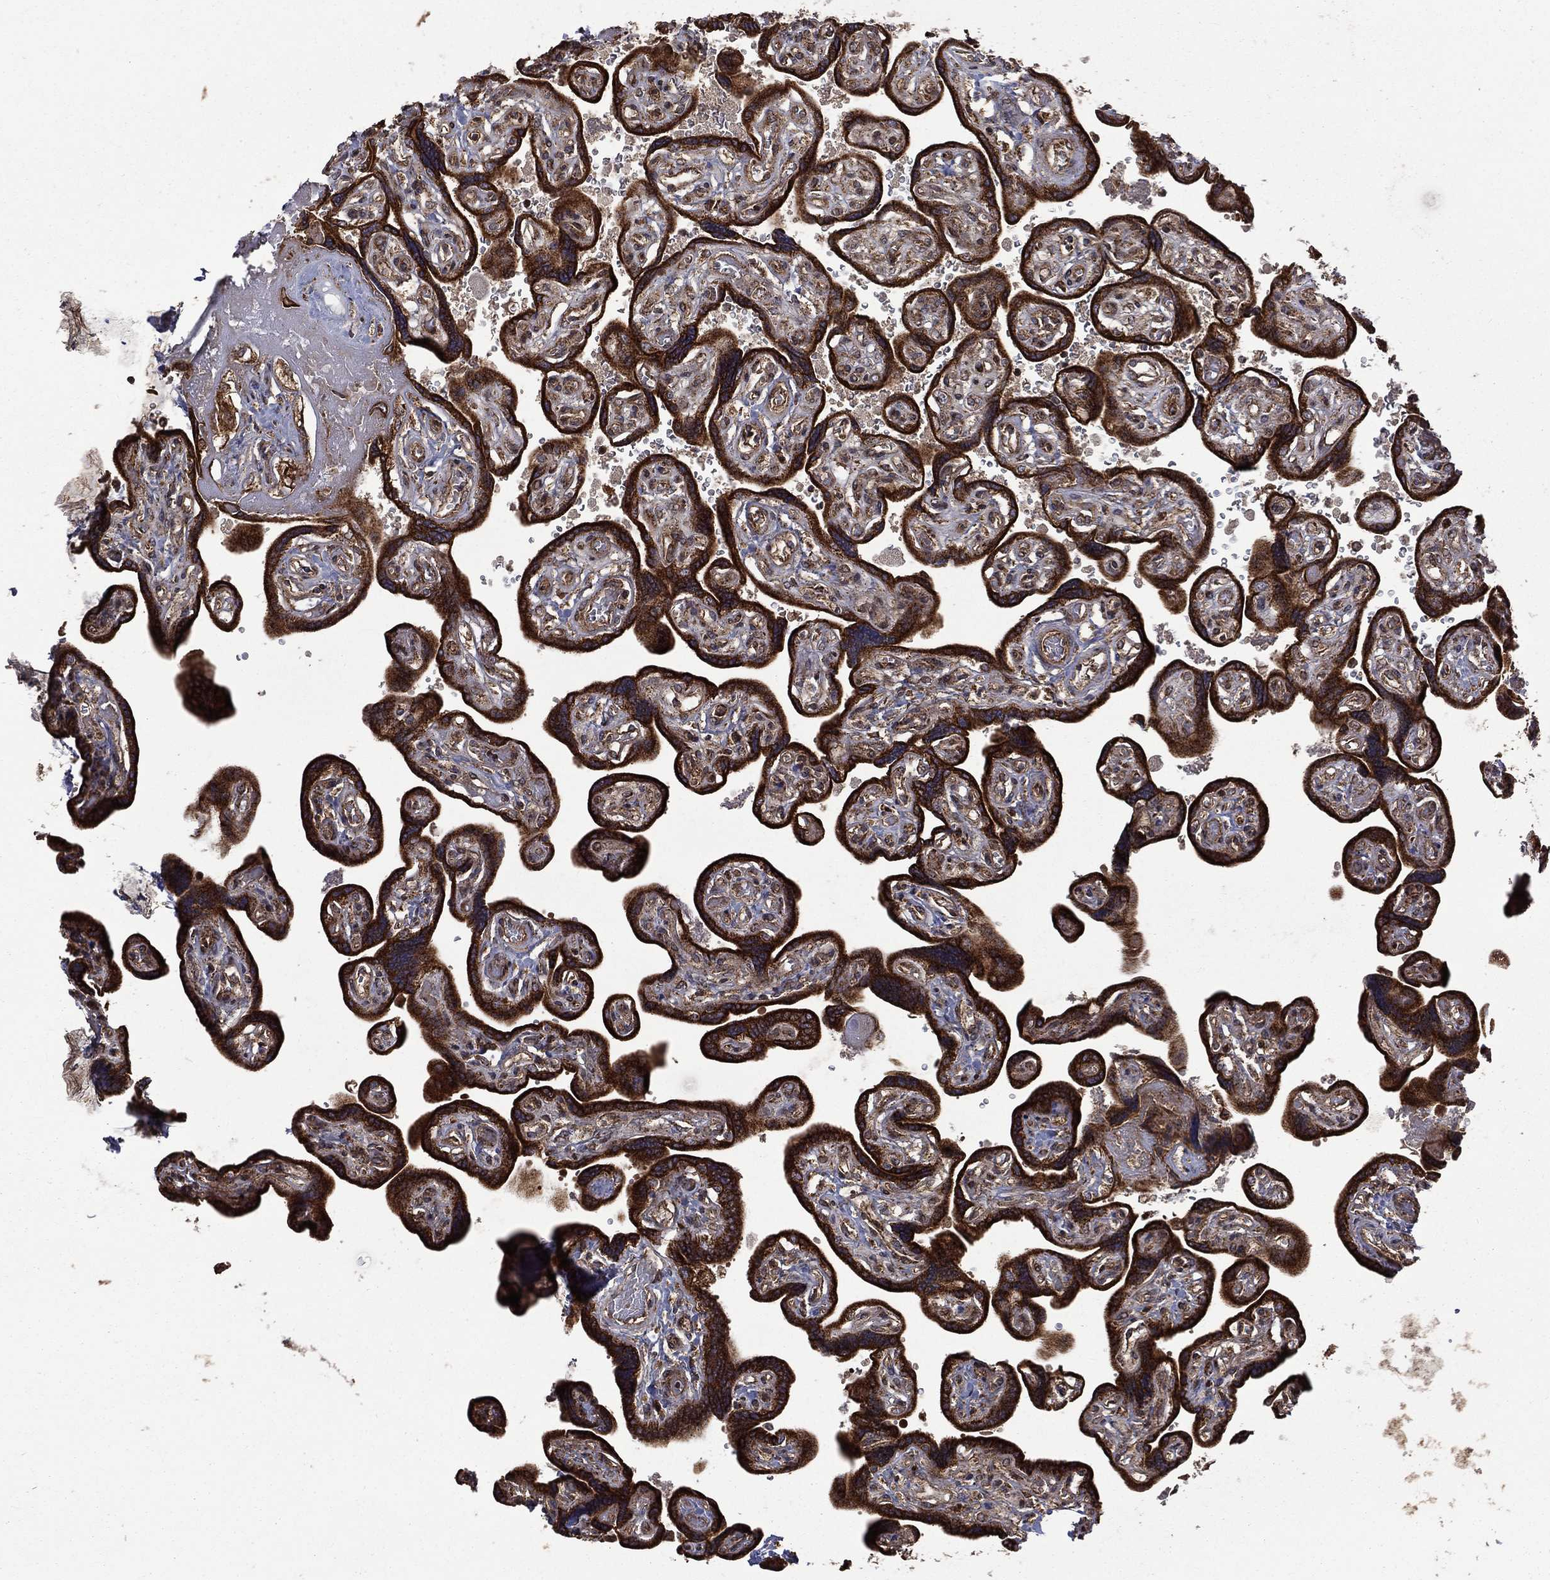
{"staining": {"intensity": "weak", "quantity": "25%-75%", "location": "cytoplasmic/membranous"}, "tissue": "placenta", "cell_type": "Decidual cells", "image_type": "normal", "snomed": [{"axis": "morphology", "description": "Normal tissue, NOS"}, {"axis": "topography", "description": "Placenta"}], "caption": "The image demonstrates immunohistochemical staining of benign placenta. There is weak cytoplasmic/membranous positivity is identified in approximately 25%-75% of decidual cells. (brown staining indicates protein expression, while blue staining denotes nuclei).", "gene": "GIMAP6", "patient": {"sex": "female", "age": 32}}